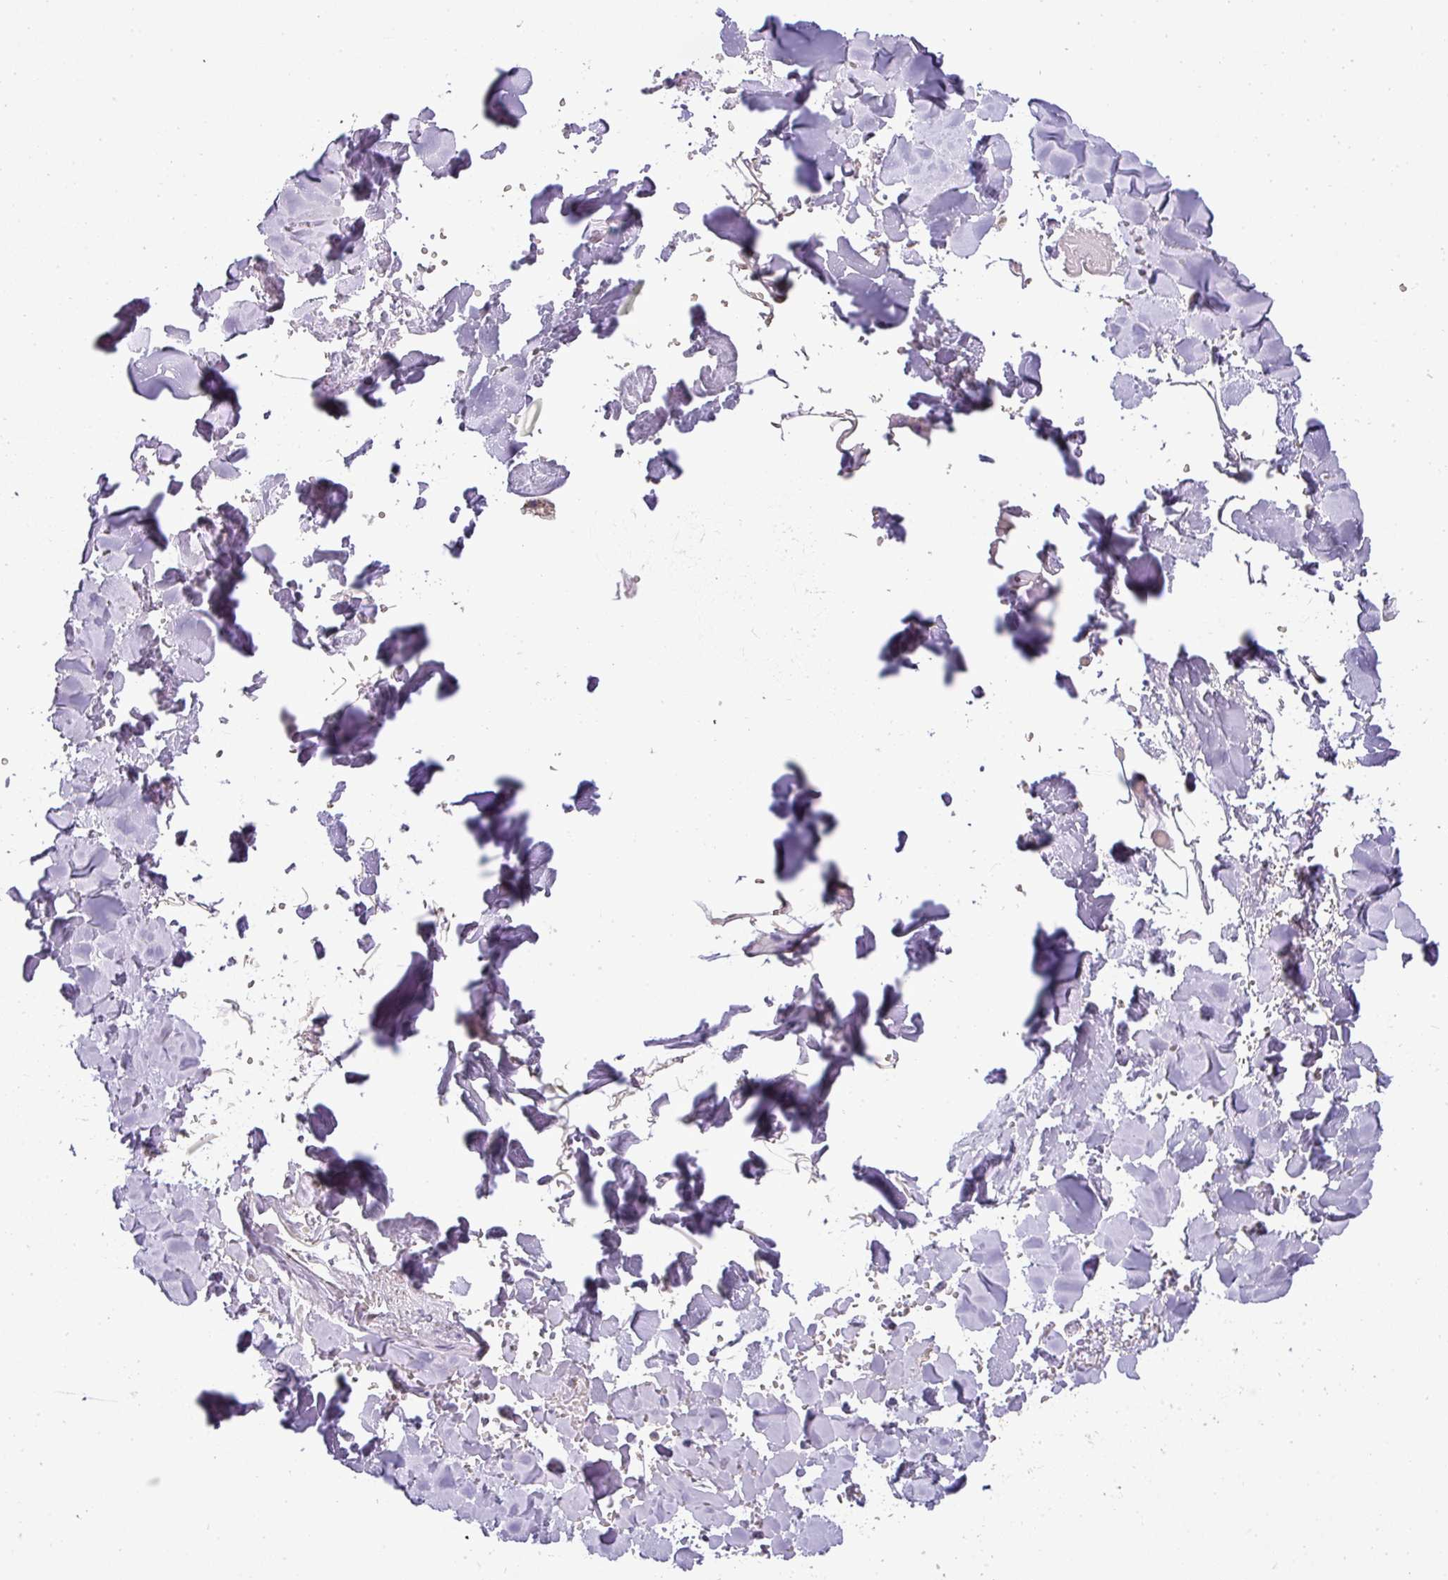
{"staining": {"intensity": "negative", "quantity": "none", "location": "none"}, "tissue": "adipose tissue", "cell_type": "Adipocytes", "image_type": "normal", "snomed": [{"axis": "morphology", "description": "Normal tissue, NOS"}, {"axis": "topography", "description": "Salivary gland"}, {"axis": "topography", "description": "Peripheral nerve tissue"}], "caption": "IHC of normal human adipose tissue demonstrates no staining in adipocytes.", "gene": "ZNF211", "patient": {"sex": "male", "age": 38}}